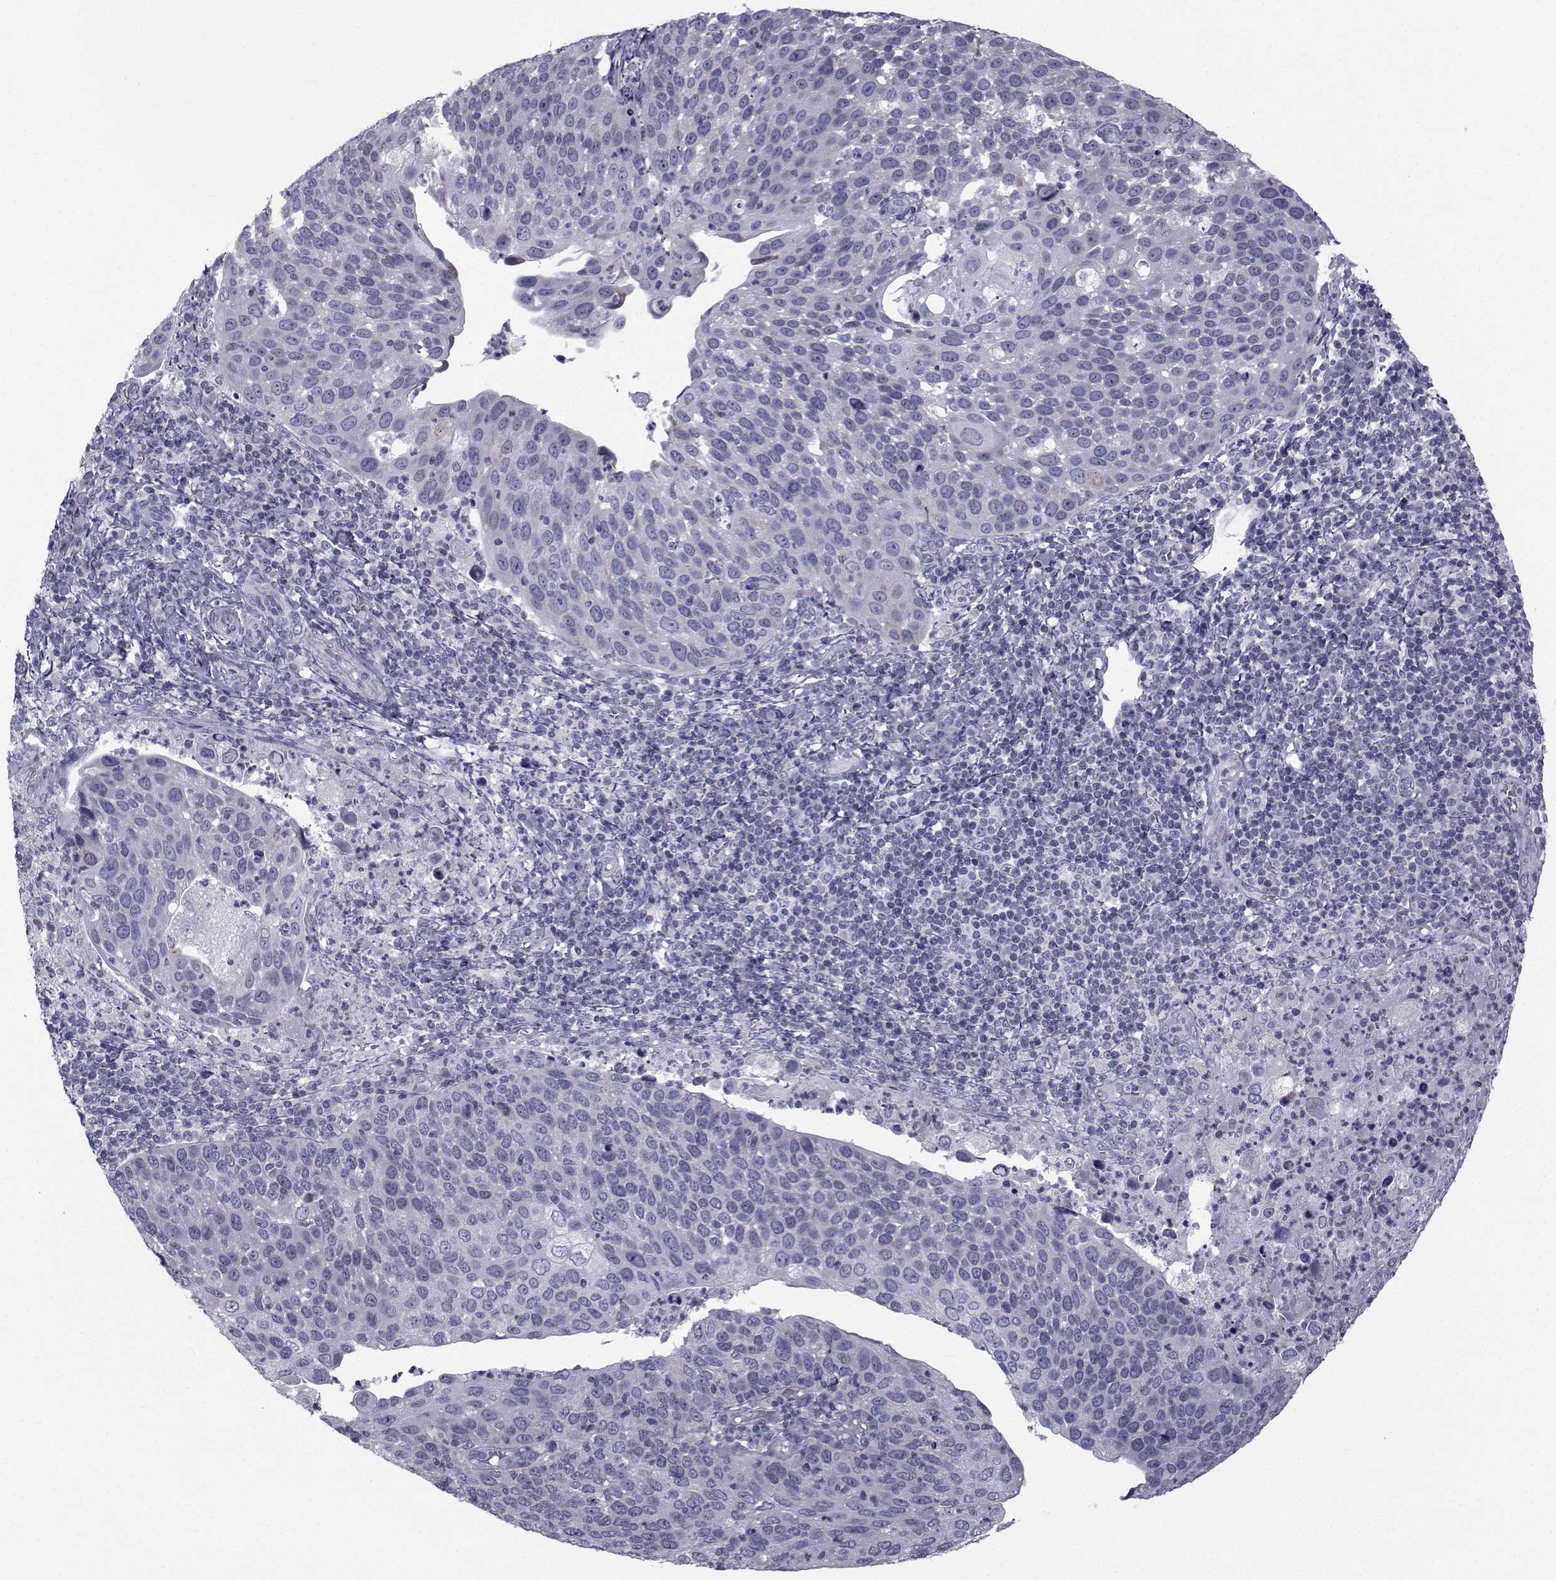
{"staining": {"intensity": "negative", "quantity": "none", "location": "none"}, "tissue": "cervical cancer", "cell_type": "Tumor cells", "image_type": "cancer", "snomed": [{"axis": "morphology", "description": "Squamous cell carcinoma, NOS"}, {"axis": "topography", "description": "Cervix"}], "caption": "DAB (3,3'-diaminobenzidine) immunohistochemical staining of human squamous cell carcinoma (cervical) shows no significant expression in tumor cells. The staining is performed using DAB (3,3'-diaminobenzidine) brown chromogen with nuclei counter-stained in using hematoxylin.", "gene": "FDXR", "patient": {"sex": "female", "age": 54}}